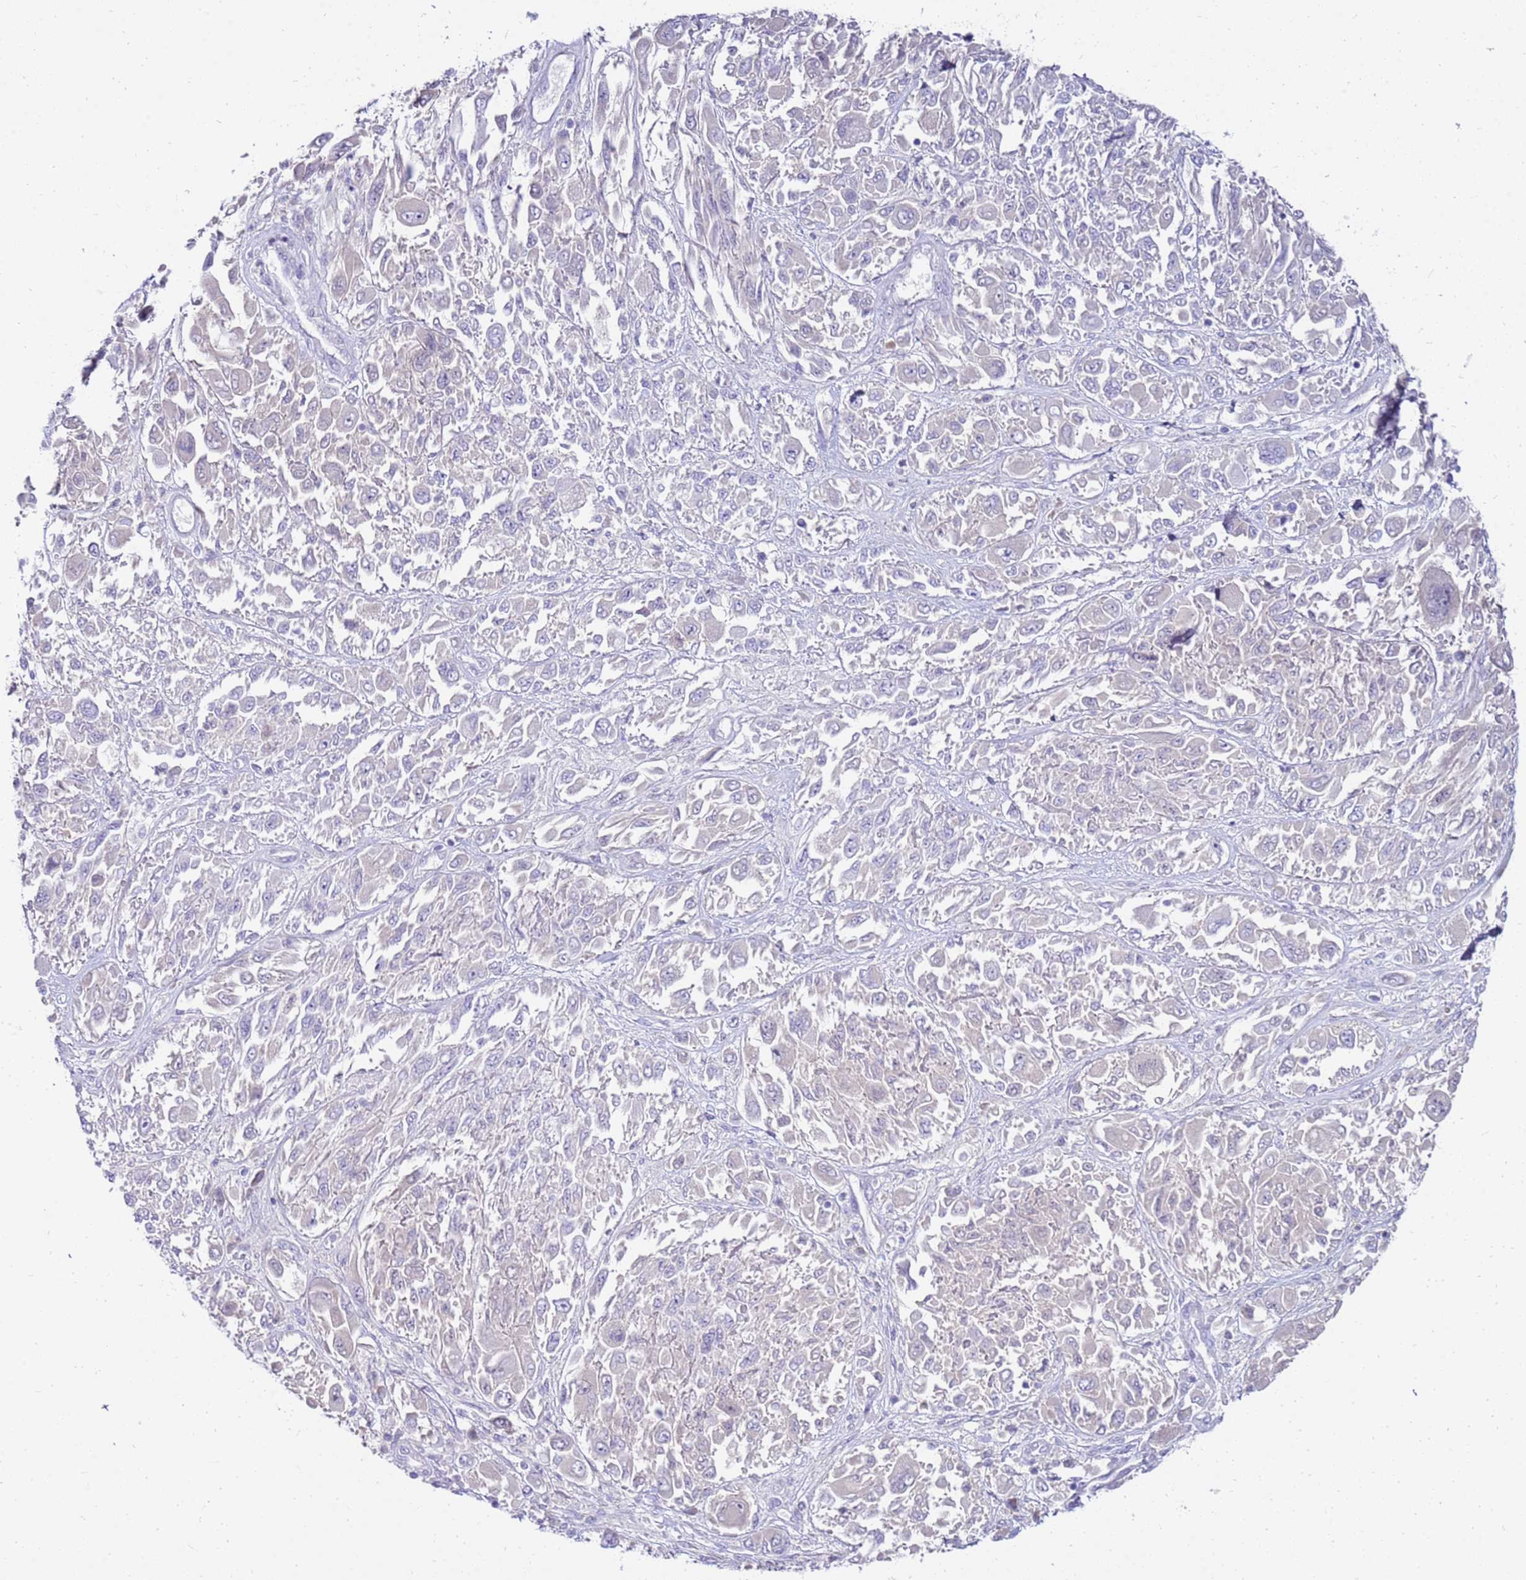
{"staining": {"intensity": "negative", "quantity": "none", "location": "none"}, "tissue": "melanoma", "cell_type": "Tumor cells", "image_type": "cancer", "snomed": [{"axis": "morphology", "description": "Malignant melanoma, NOS"}, {"axis": "topography", "description": "Skin"}], "caption": "This is a micrograph of IHC staining of malignant melanoma, which shows no expression in tumor cells. (Stains: DAB (3,3'-diaminobenzidine) immunohistochemistry (IHC) with hematoxylin counter stain, Microscopy: brightfield microscopy at high magnification).", "gene": "EVPLL", "patient": {"sex": "female", "age": 91}}